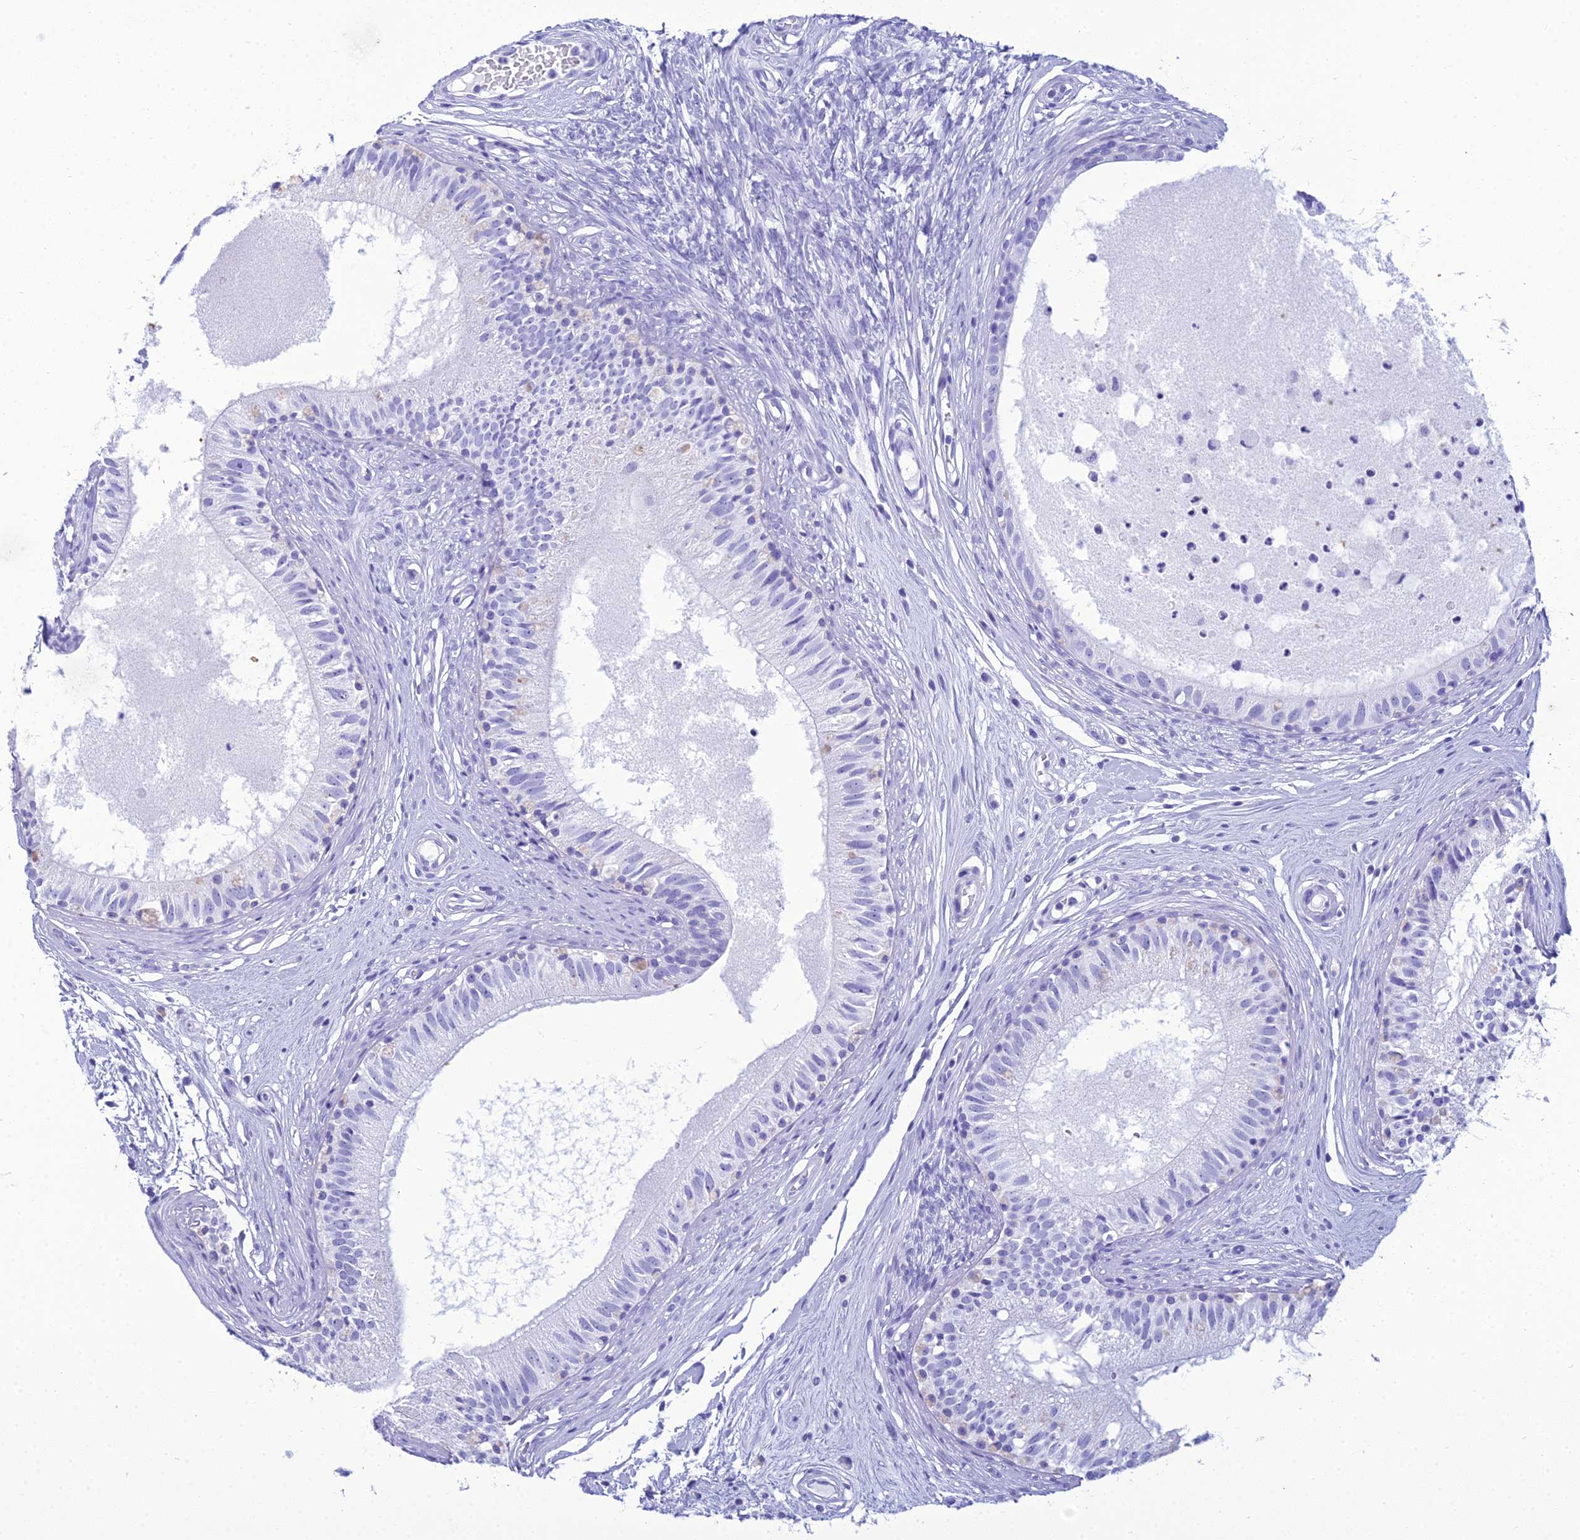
{"staining": {"intensity": "negative", "quantity": "none", "location": "none"}, "tissue": "epididymis", "cell_type": "Glandular cells", "image_type": "normal", "snomed": [{"axis": "morphology", "description": "Normal tissue, NOS"}, {"axis": "topography", "description": "Epididymis"}], "caption": "IHC micrograph of unremarkable epididymis stained for a protein (brown), which reveals no expression in glandular cells.", "gene": "ZNF442", "patient": {"sex": "male", "age": 74}}